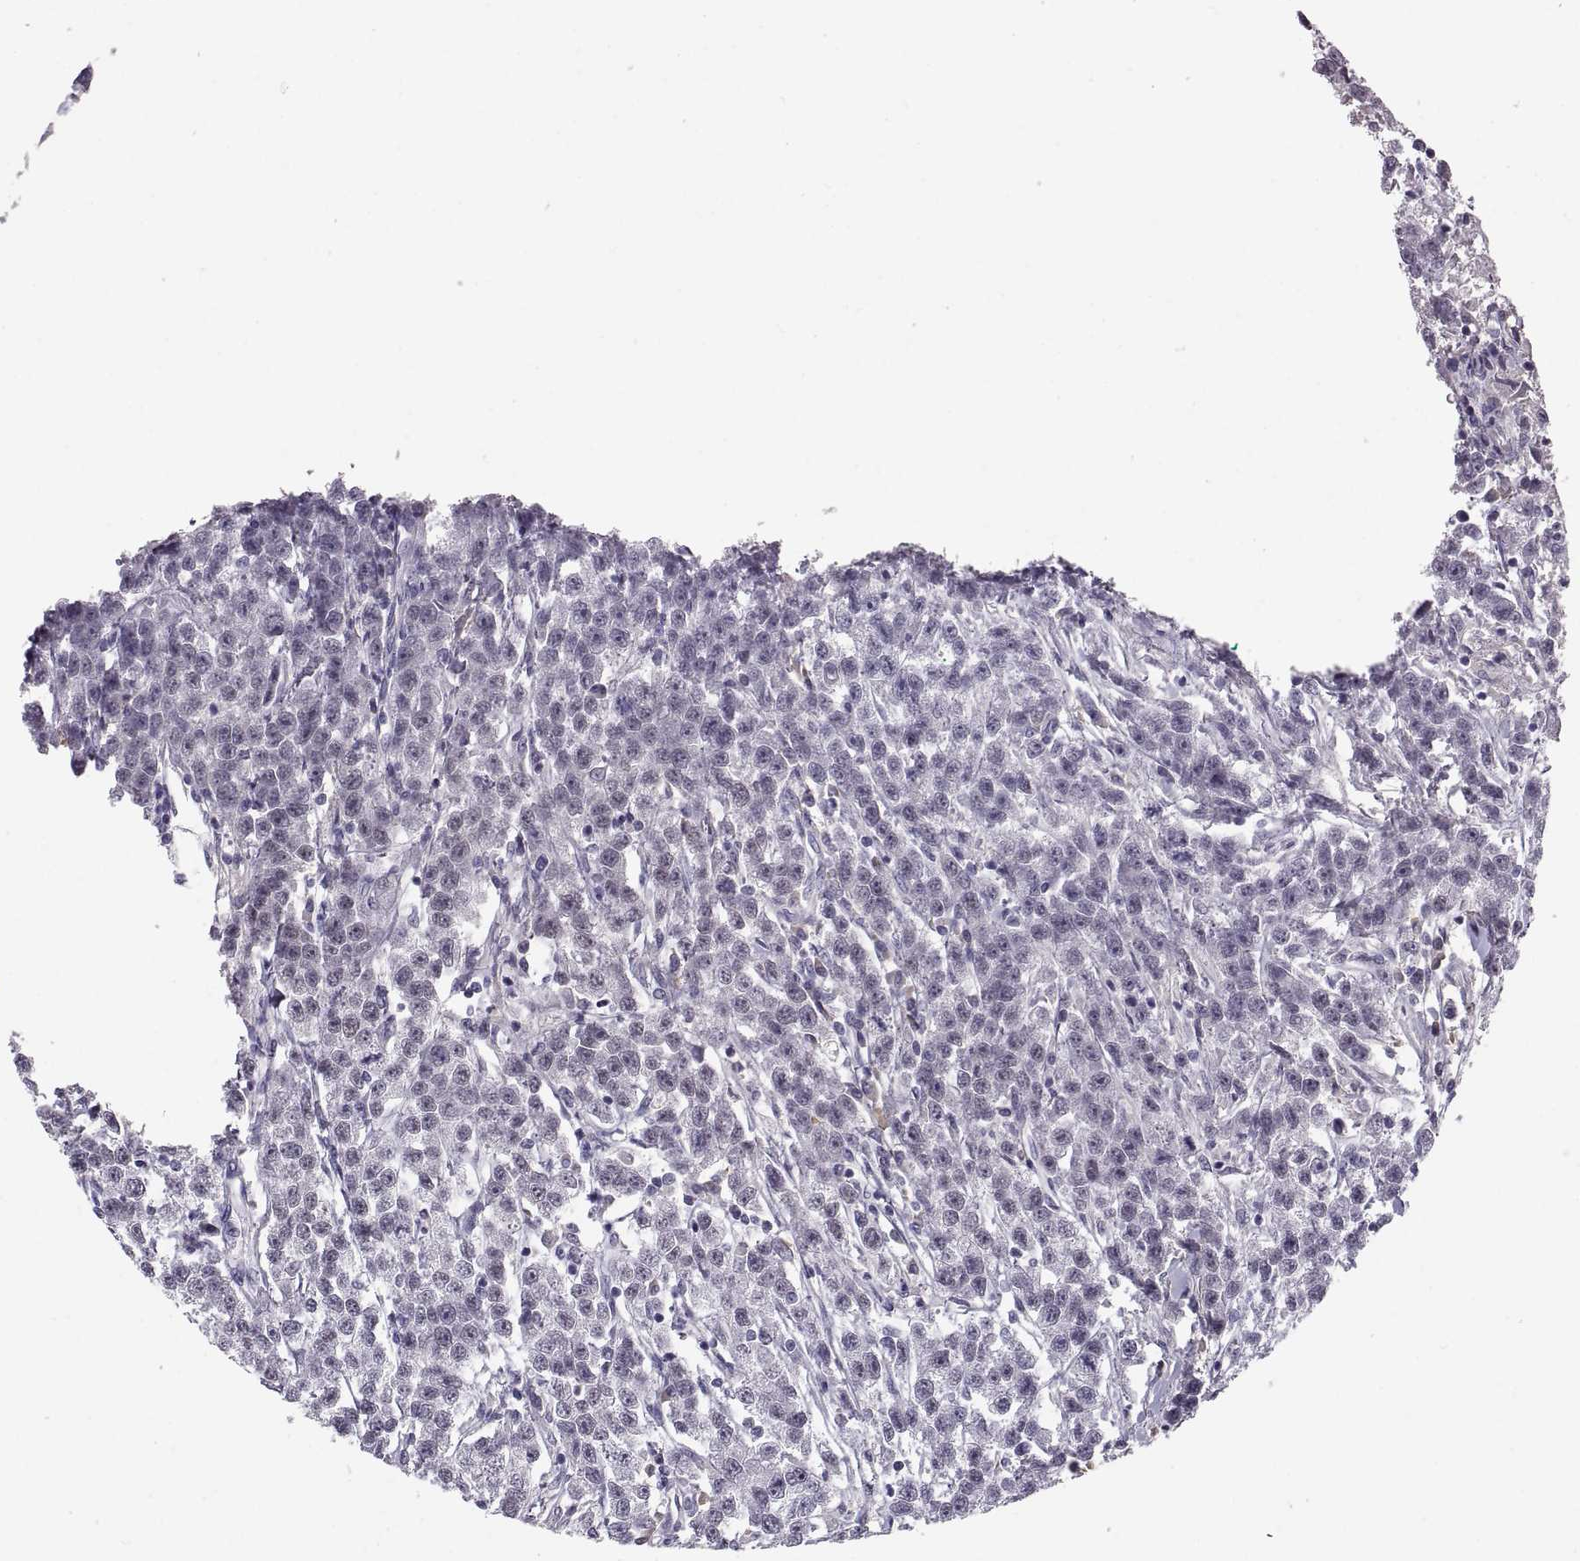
{"staining": {"intensity": "negative", "quantity": "none", "location": "none"}, "tissue": "testis cancer", "cell_type": "Tumor cells", "image_type": "cancer", "snomed": [{"axis": "morphology", "description": "Seminoma, NOS"}, {"axis": "topography", "description": "Testis"}], "caption": "DAB immunohistochemical staining of testis cancer demonstrates no significant staining in tumor cells. (DAB (3,3'-diaminobenzidine) IHC with hematoxylin counter stain).", "gene": "MAGEB18", "patient": {"sex": "male", "age": 59}}